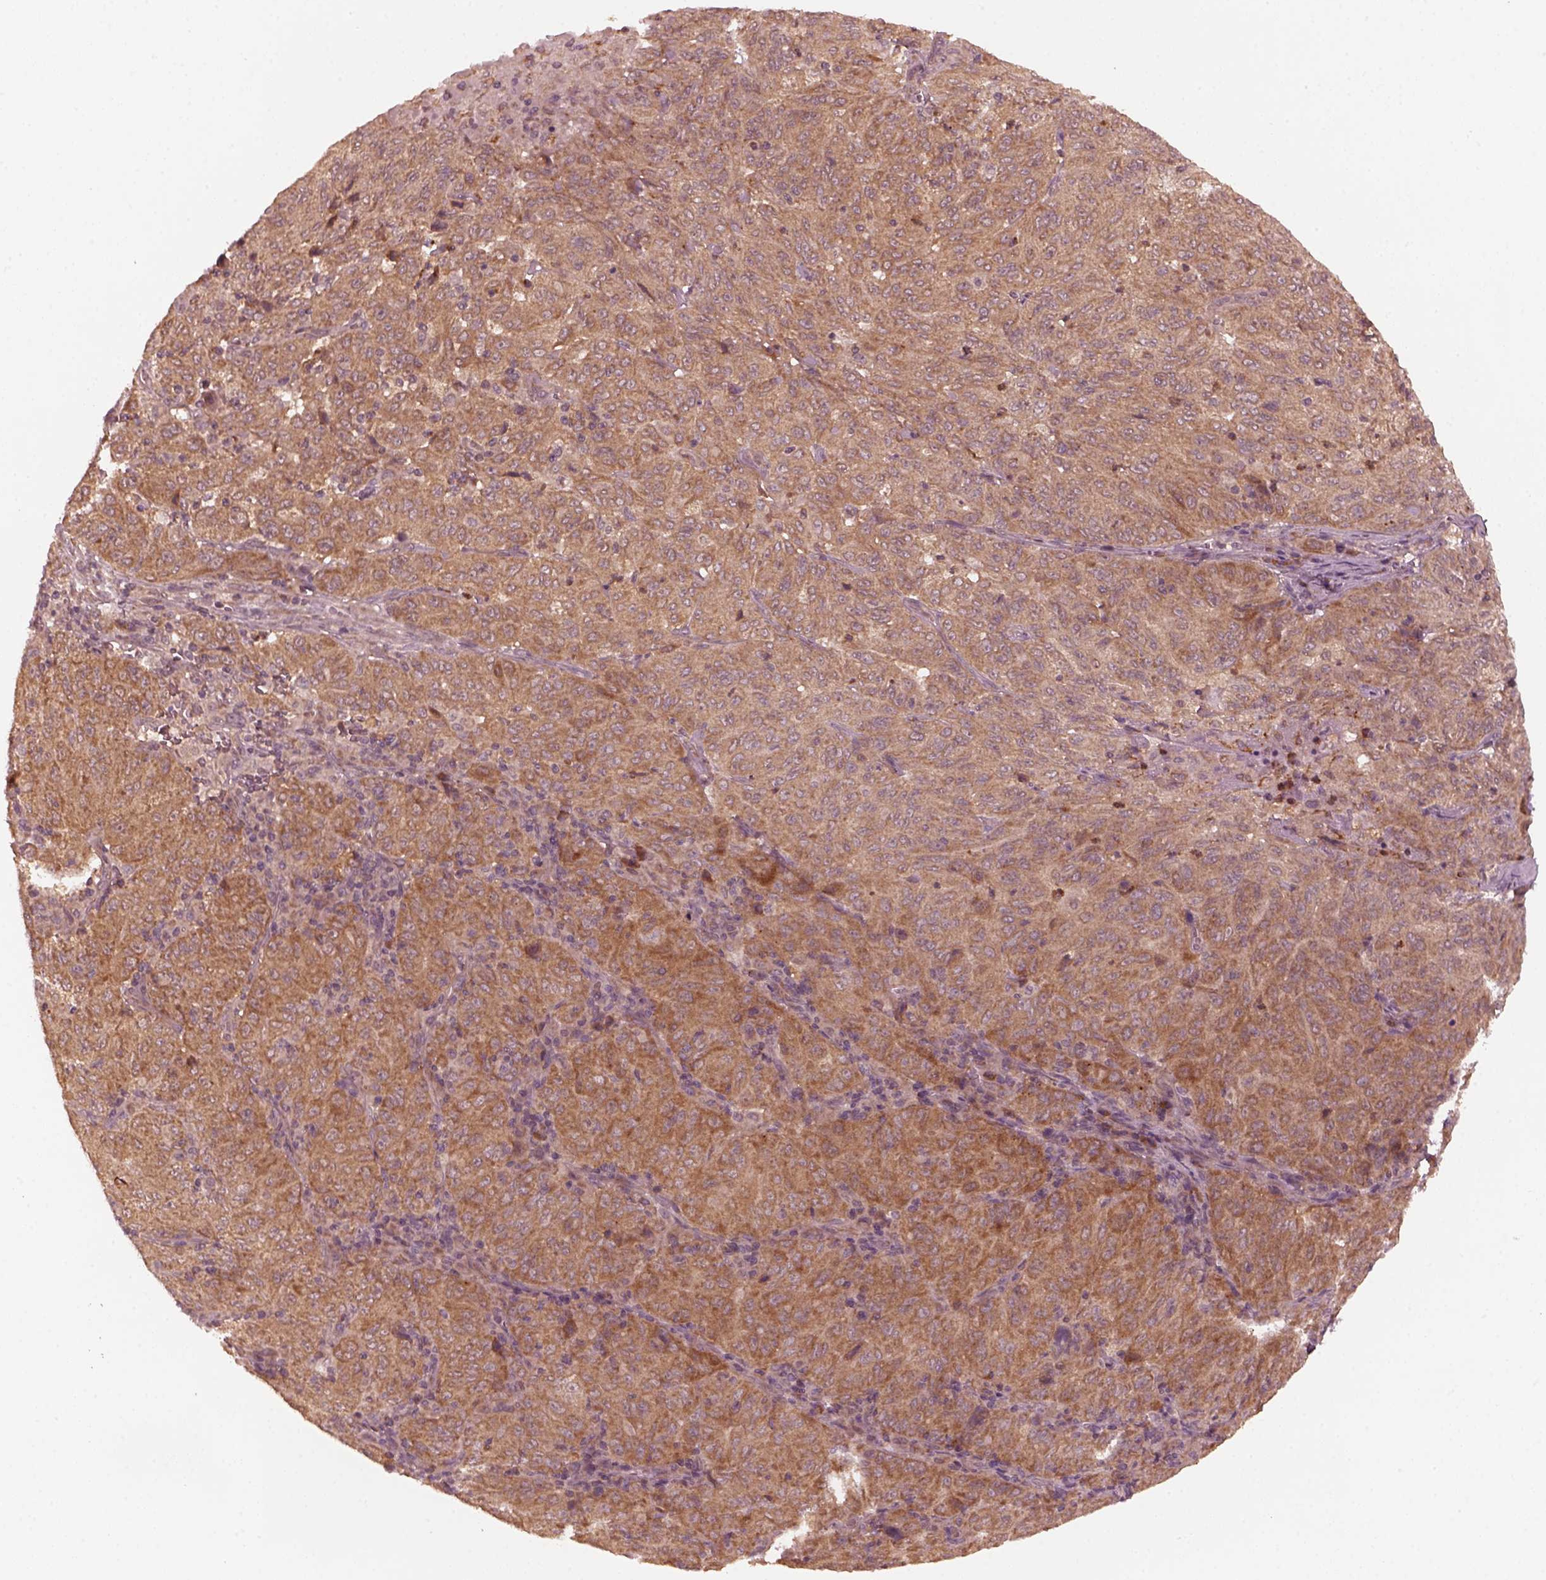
{"staining": {"intensity": "moderate", "quantity": ">75%", "location": "cytoplasmic/membranous"}, "tissue": "pancreatic cancer", "cell_type": "Tumor cells", "image_type": "cancer", "snomed": [{"axis": "morphology", "description": "Adenocarcinoma, NOS"}, {"axis": "topography", "description": "Pancreas"}], "caption": "Immunohistochemical staining of pancreatic cancer reveals medium levels of moderate cytoplasmic/membranous expression in approximately >75% of tumor cells. (IHC, brightfield microscopy, high magnification).", "gene": "FAF2", "patient": {"sex": "male", "age": 63}}